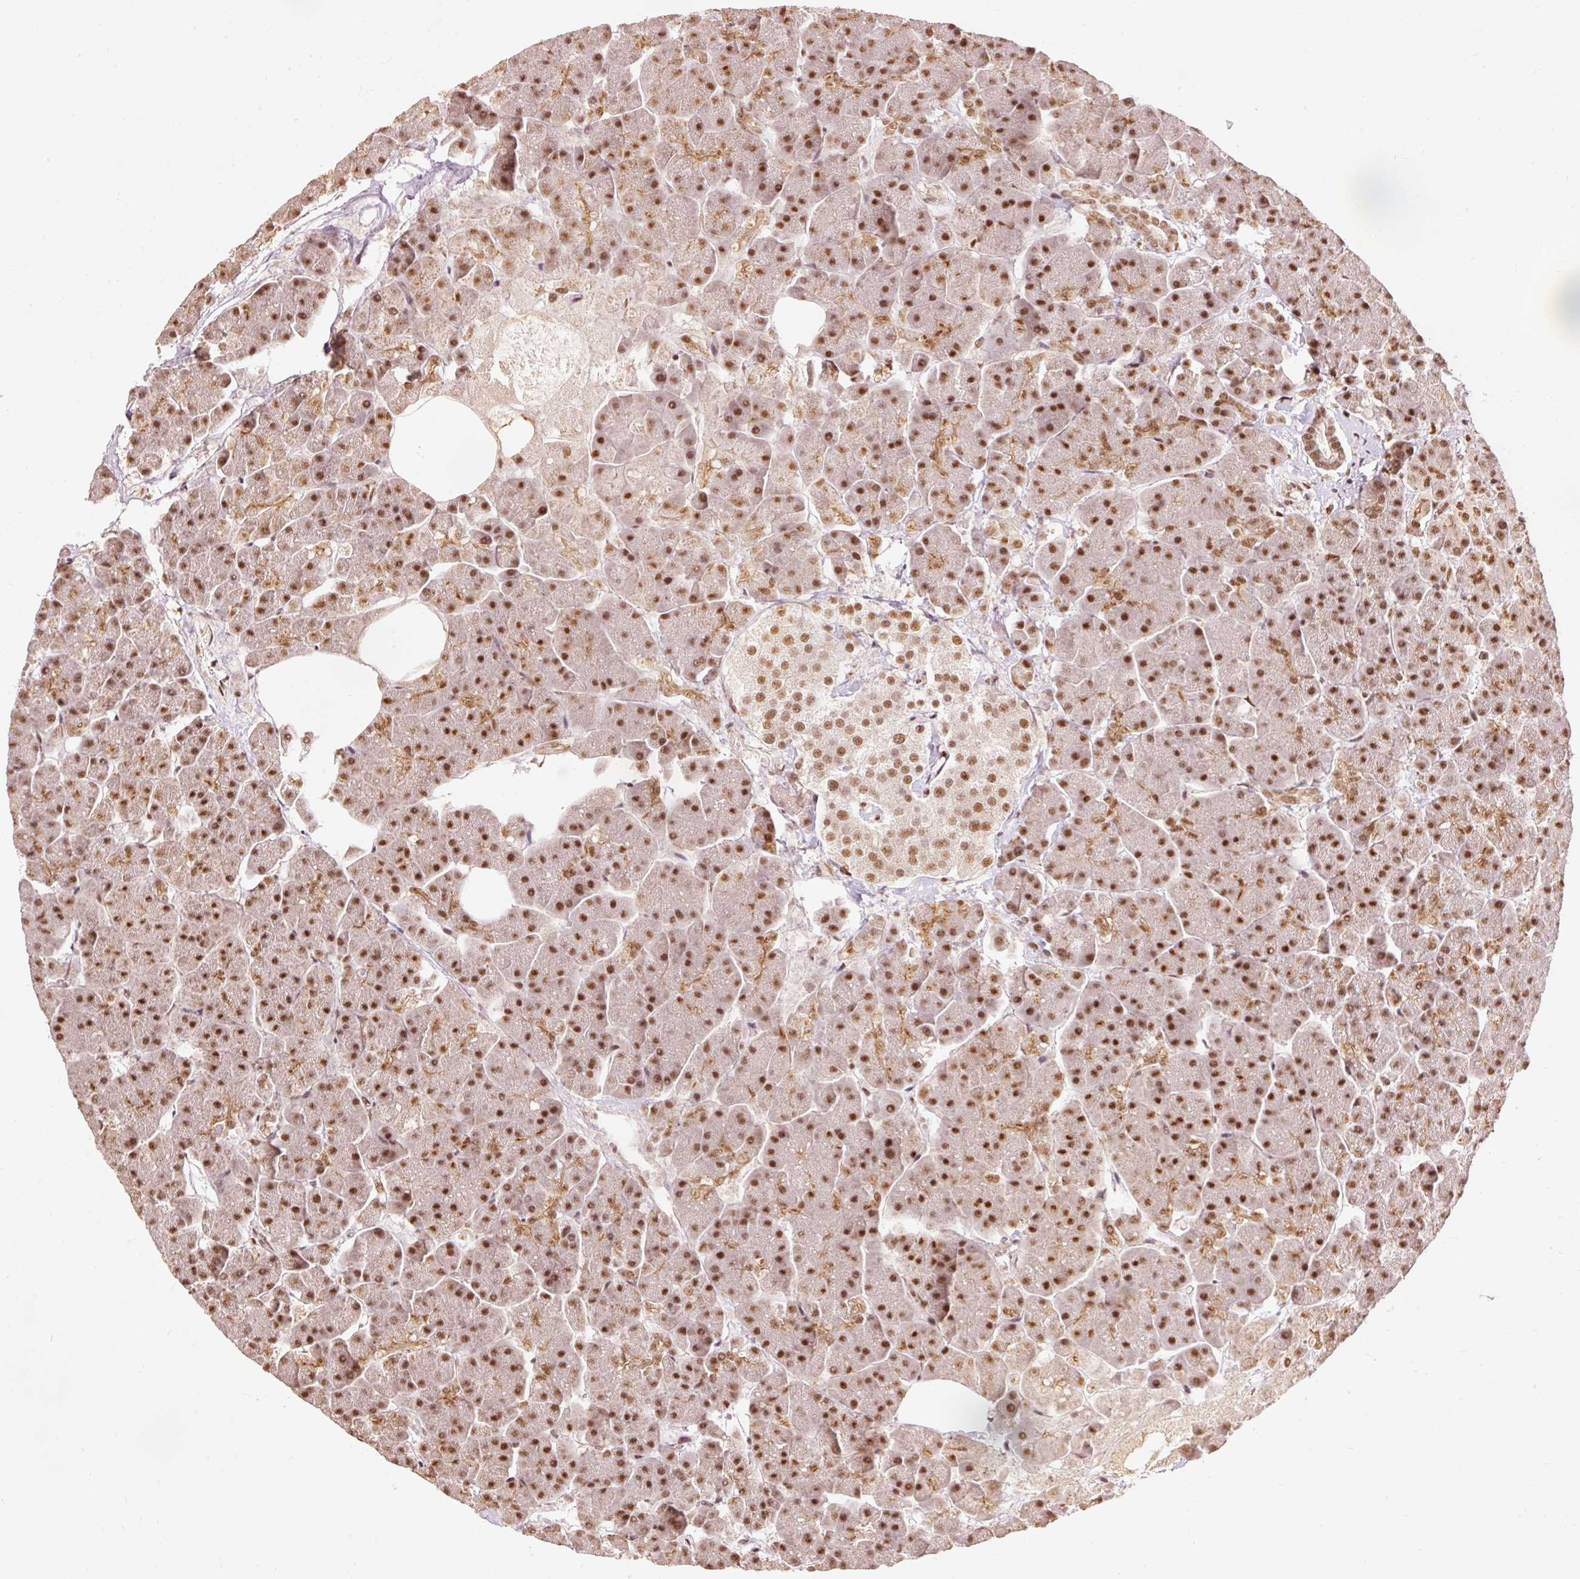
{"staining": {"intensity": "strong", "quantity": ">75%", "location": "nuclear"}, "tissue": "pancreas", "cell_type": "Exocrine glandular cells", "image_type": "normal", "snomed": [{"axis": "morphology", "description": "Normal tissue, NOS"}, {"axis": "topography", "description": "Pancreas"}, {"axis": "topography", "description": "Peripheral nerve tissue"}], "caption": "Immunohistochemistry (IHC) (DAB) staining of normal pancreas shows strong nuclear protein staining in approximately >75% of exocrine glandular cells.", "gene": "ZBTB44", "patient": {"sex": "male", "age": 54}}